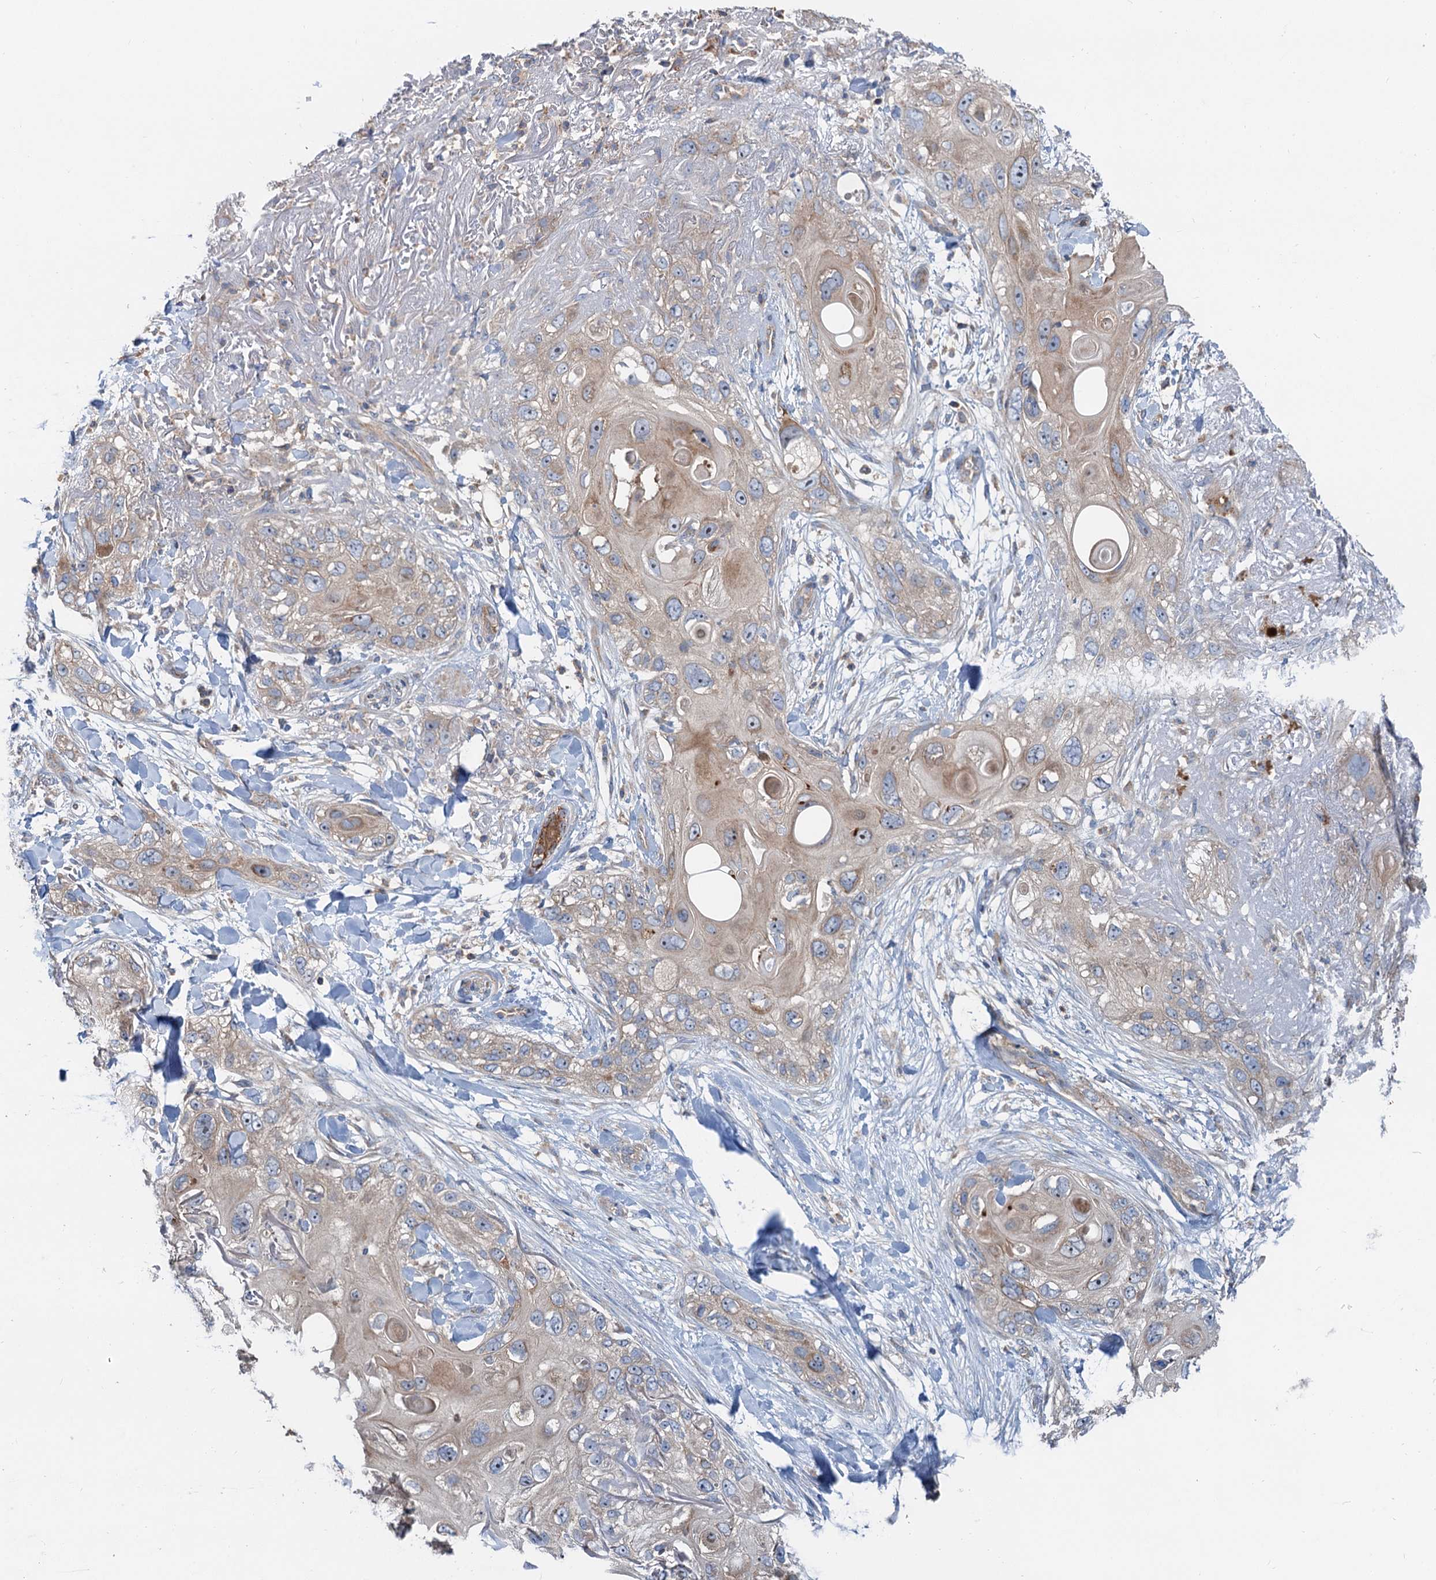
{"staining": {"intensity": "weak", "quantity": "25%-75%", "location": "cytoplasmic/membranous"}, "tissue": "skin cancer", "cell_type": "Tumor cells", "image_type": "cancer", "snomed": [{"axis": "morphology", "description": "Normal tissue, NOS"}, {"axis": "morphology", "description": "Squamous cell carcinoma, NOS"}, {"axis": "topography", "description": "Skin"}], "caption": "Skin cancer (squamous cell carcinoma) was stained to show a protein in brown. There is low levels of weak cytoplasmic/membranous expression in about 25%-75% of tumor cells.", "gene": "ANKRD26", "patient": {"sex": "male", "age": 72}}